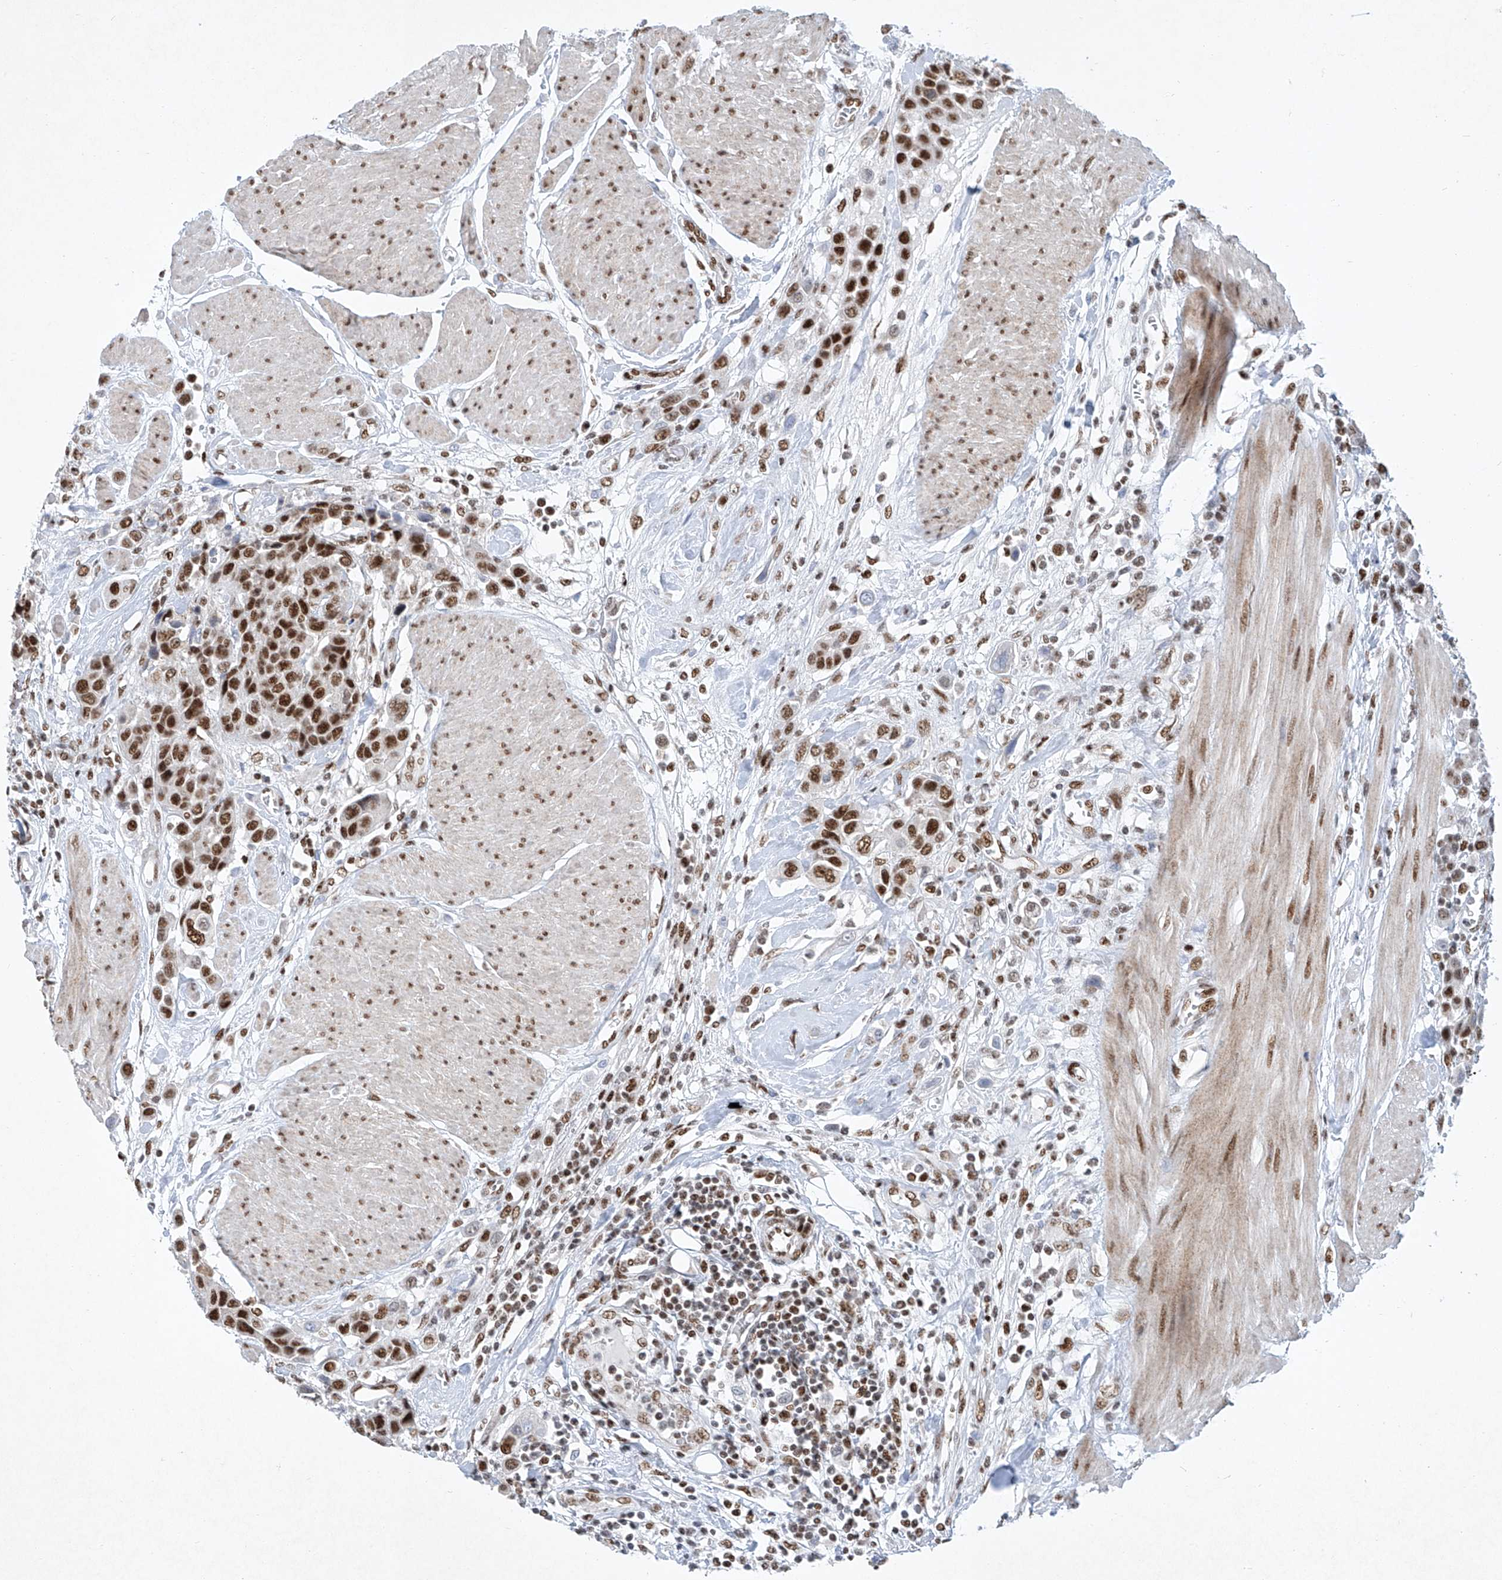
{"staining": {"intensity": "strong", "quantity": ">75%", "location": "nuclear"}, "tissue": "urothelial cancer", "cell_type": "Tumor cells", "image_type": "cancer", "snomed": [{"axis": "morphology", "description": "Urothelial carcinoma, High grade"}, {"axis": "topography", "description": "Urinary bladder"}], "caption": "High-magnification brightfield microscopy of high-grade urothelial carcinoma stained with DAB (brown) and counterstained with hematoxylin (blue). tumor cells exhibit strong nuclear expression is appreciated in about>75% of cells.", "gene": "TAF4", "patient": {"sex": "male", "age": 50}}